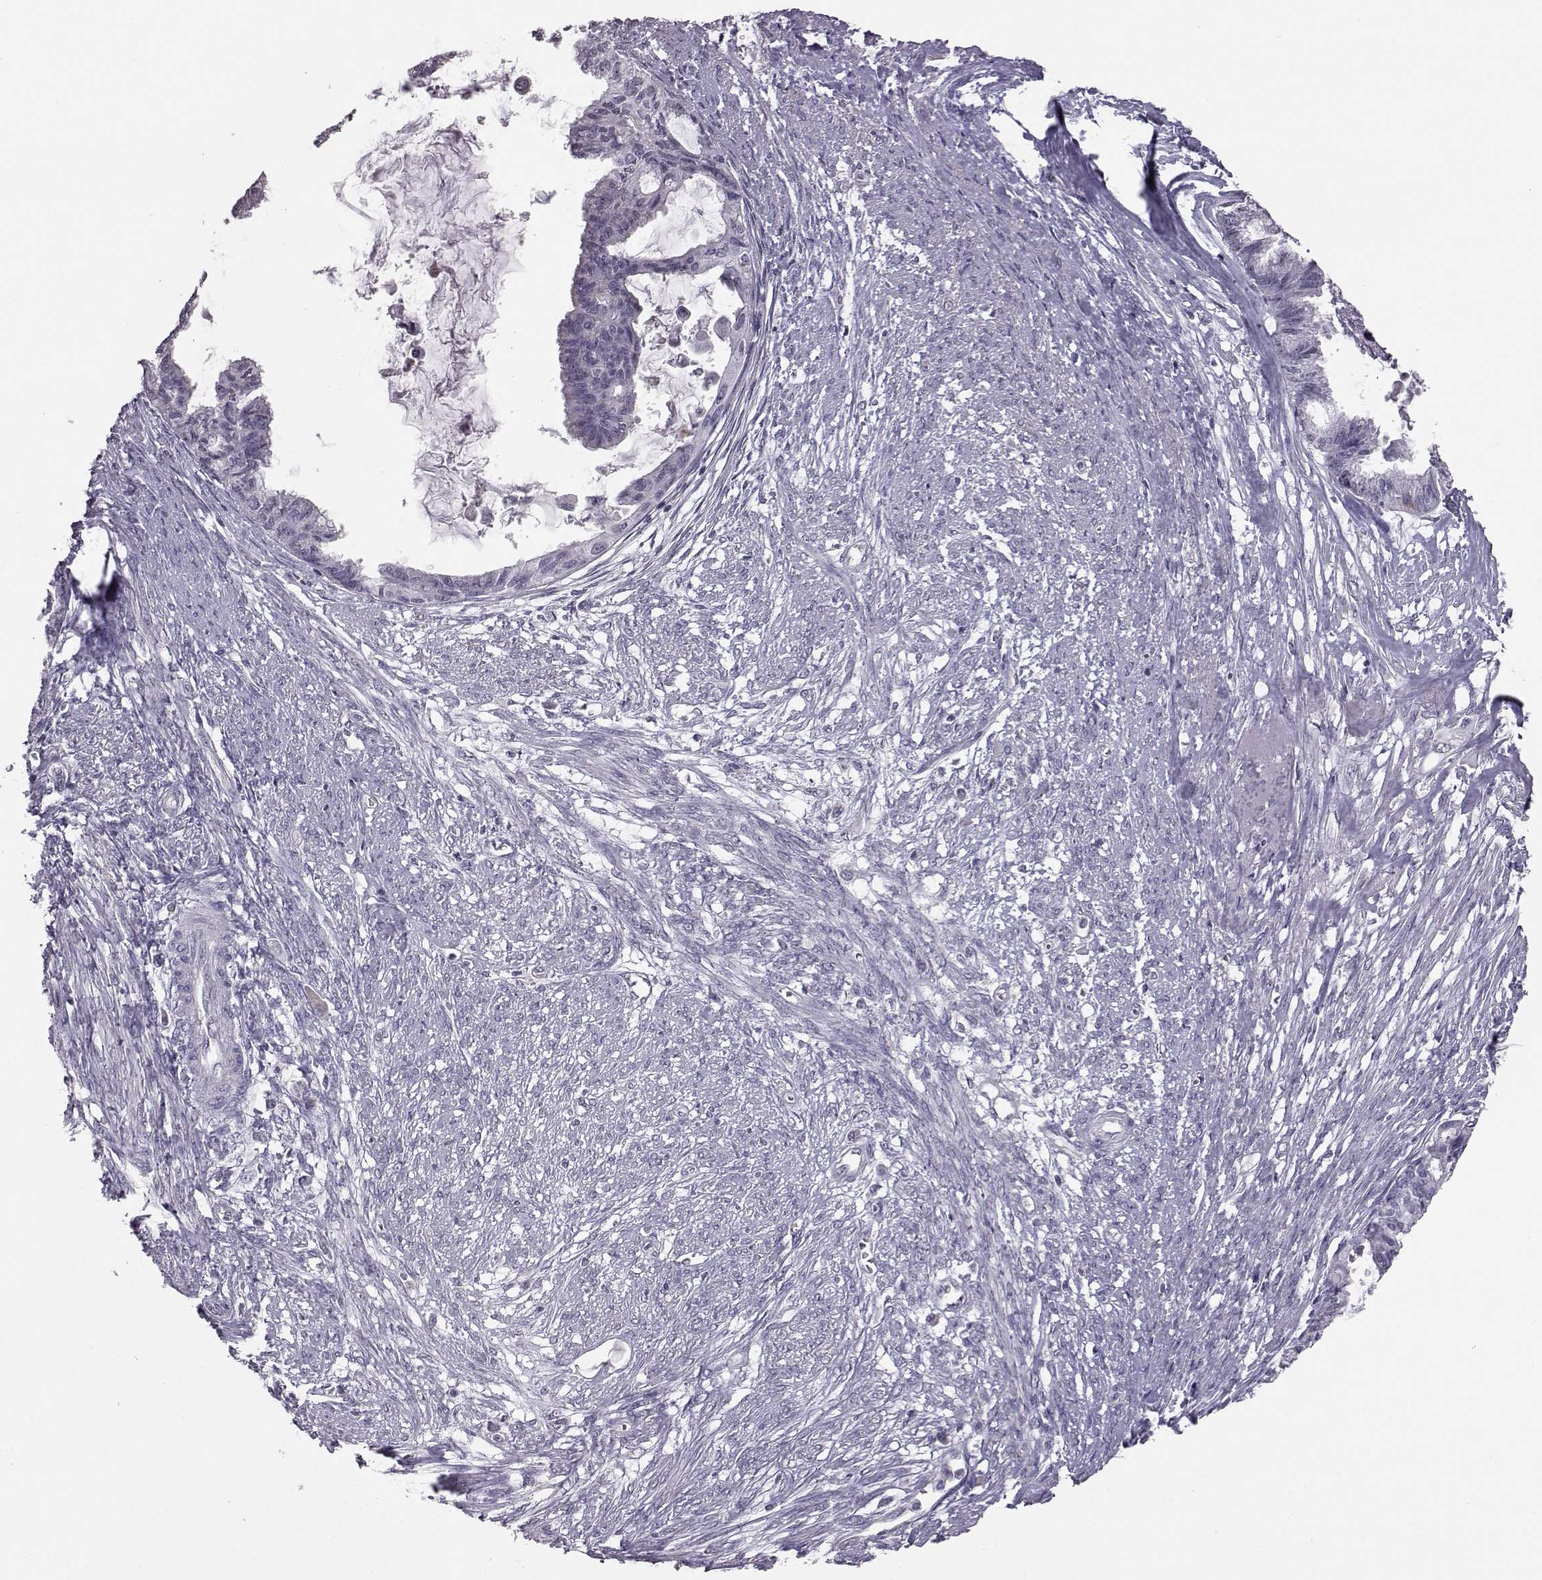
{"staining": {"intensity": "negative", "quantity": "none", "location": "none"}, "tissue": "endometrial cancer", "cell_type": "Tumor cells", "image_type": "cancer", "snomed": [{"axis": "morphology", "description": "Adenocarcinoma, NOS"}, {"axis": "topography", "description": "Endometrium"}], "caption": "IHC image of neoplastic tissue: human endometrial cancer stained with DAB displays no significant protein expression in tumor cells.", "gene": "ALDH3A1", "patient": {"sex": "female", "age": 86}}